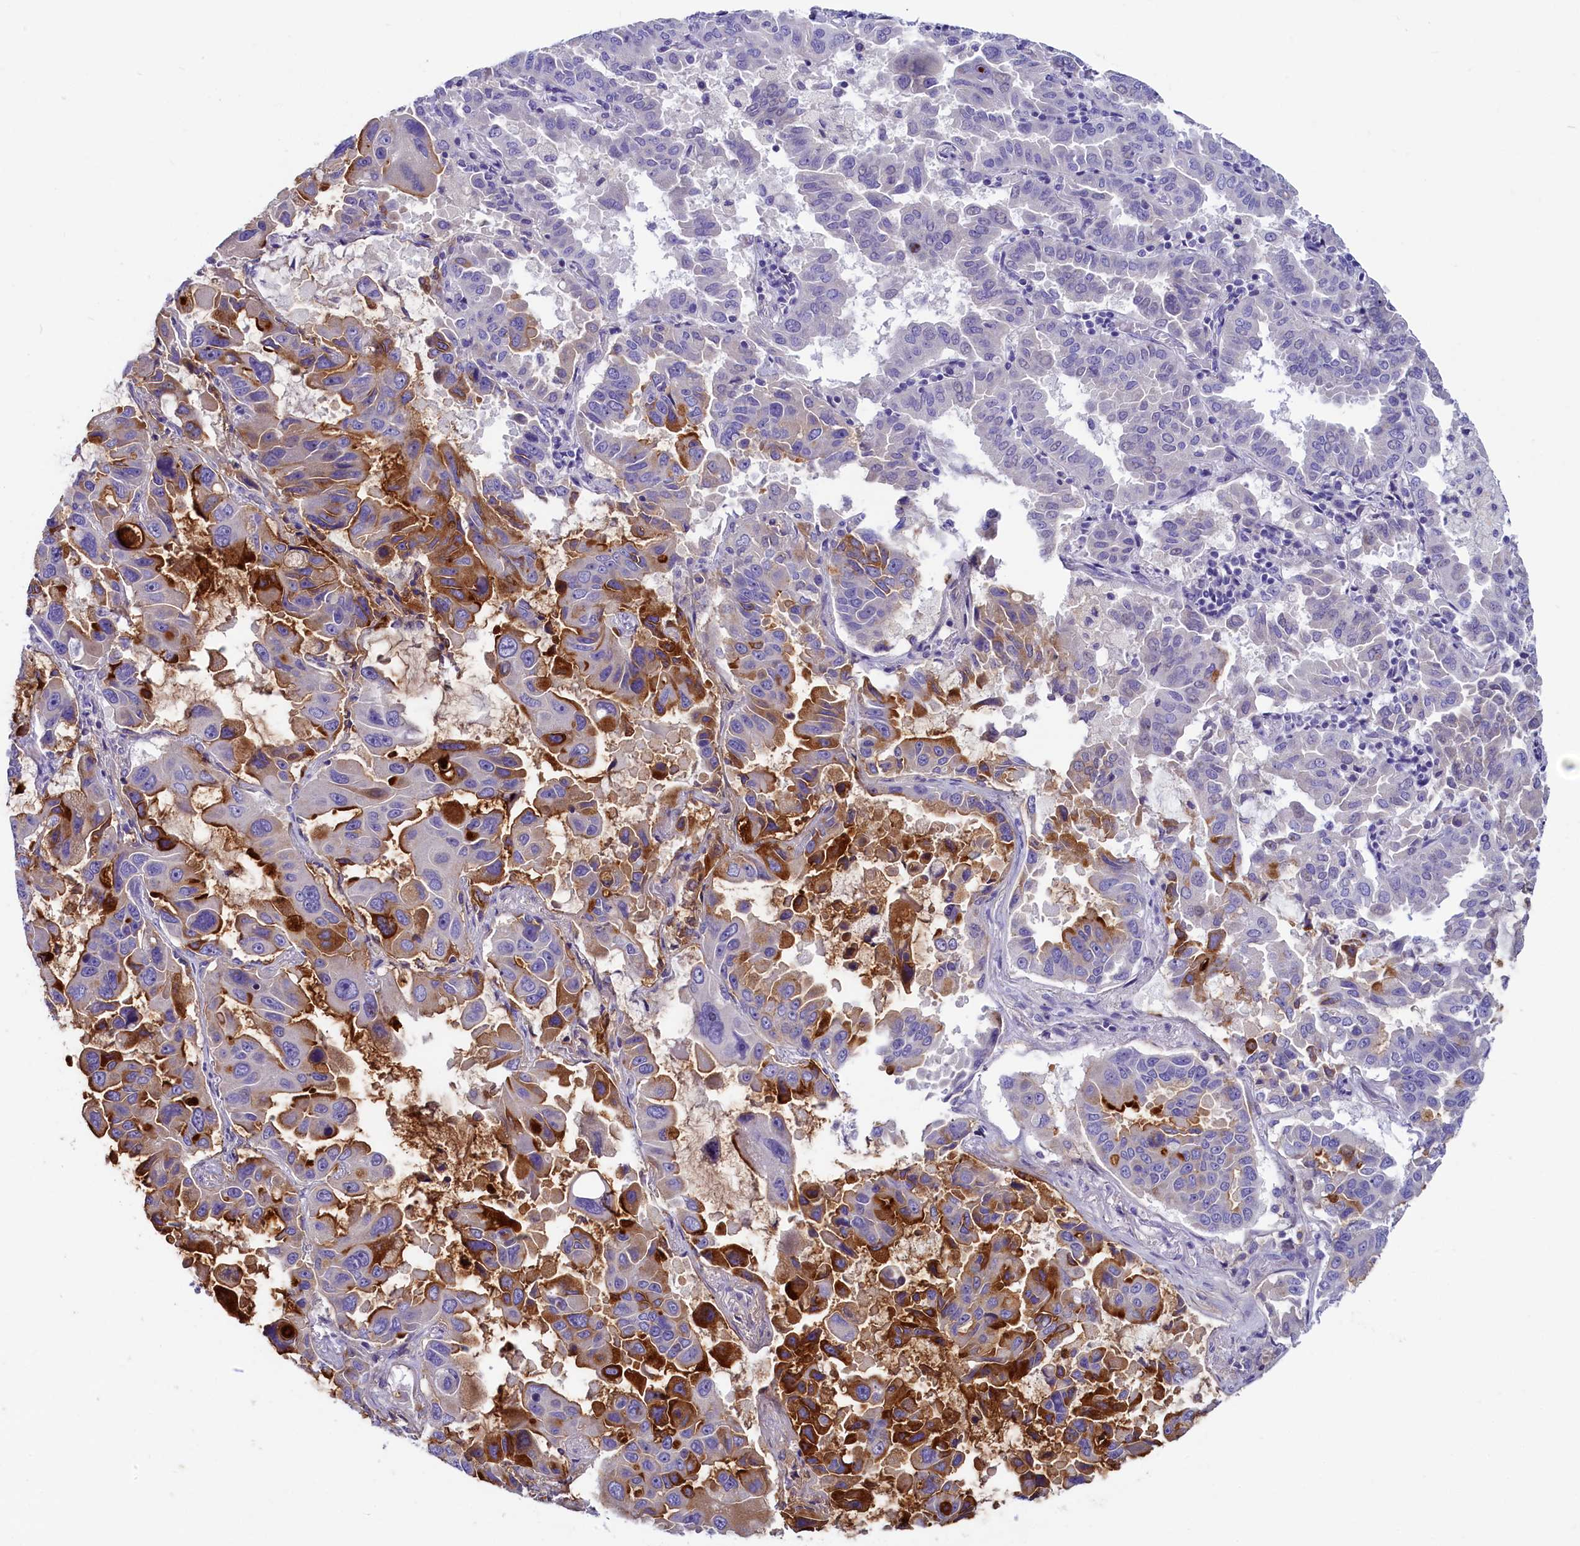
{"staining": {"intensity": "strong", "quantity": "<25%", "location": "cytoplasmic/membranous"}, "tissue": "lung cancer", "cell_type": "Tumor cells", "image_type": "cancer", "snomed": [{"axis": "morphology", "description": "Adenocarcinoma, NOS"}, {"axis": "topography", "description": "Lung"}], "caption": "Protein positivity by immunohistochemistry (IHC) demonstrates strong cytoplasmic/membranous positivity in approximately <25% of tumor cells in adenocarcinoma (lung). (IHC, brightfield microscopy, high magnification).", "gene": "RTTN", "patient": {"sex": "male", "age": 64}}